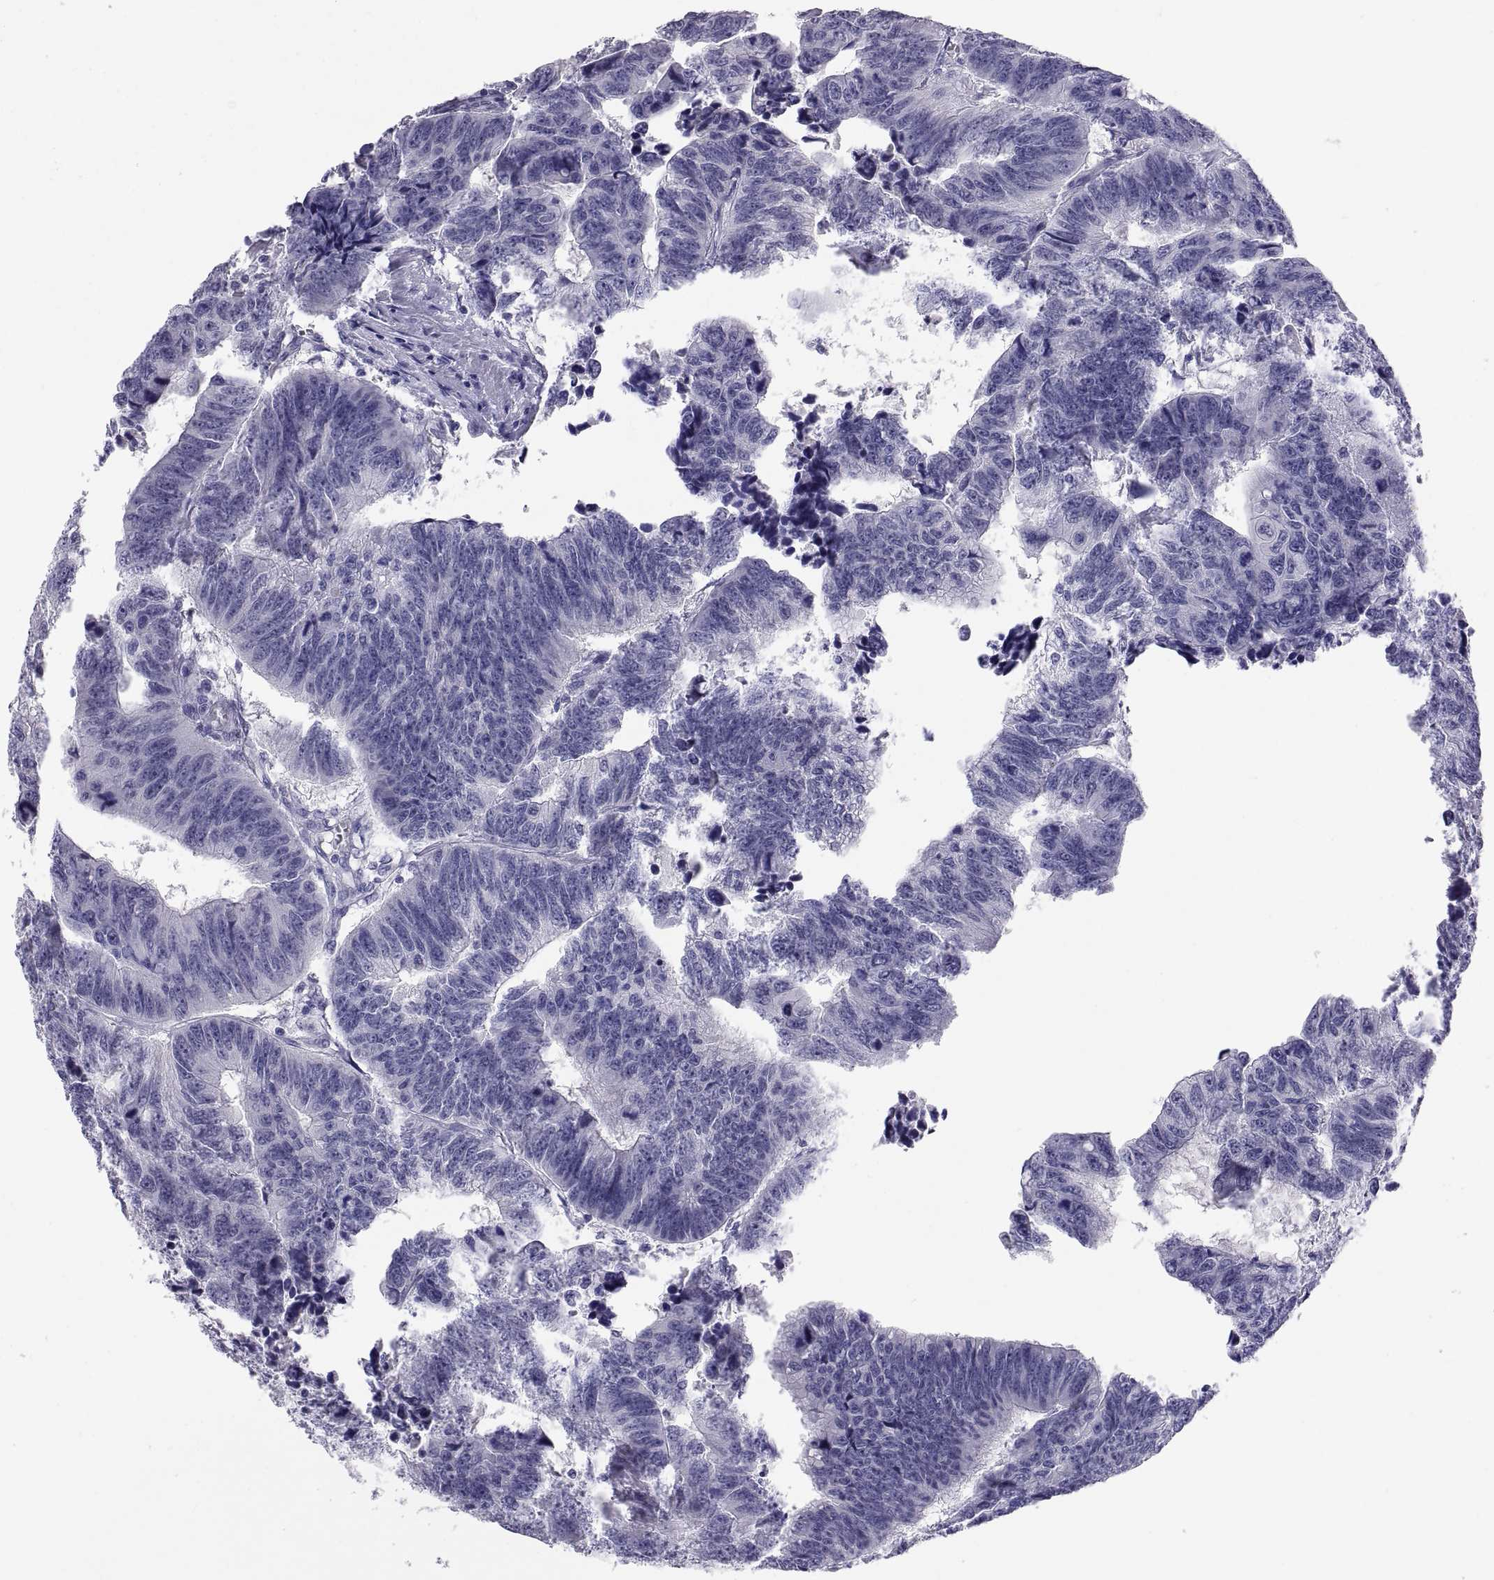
{"staining": {"intensity": "negative", "quantity": "none", "location": "none"}, "tissue": "colorectal cancer", "cell_type": "Tumor cells", "image_type": "cancer", "snomed": [{"axis": "morphology", "description": "Adenocarcinoma, NOS"}, {"axis": "topography", "description": "Rectum"}], "caption": "The micrograph demonstrates no staining of tumor cells in adenocarcinoma (colorectal).", "gene": "TEX13A", "patient": {"sex": "female", "age": 85}}